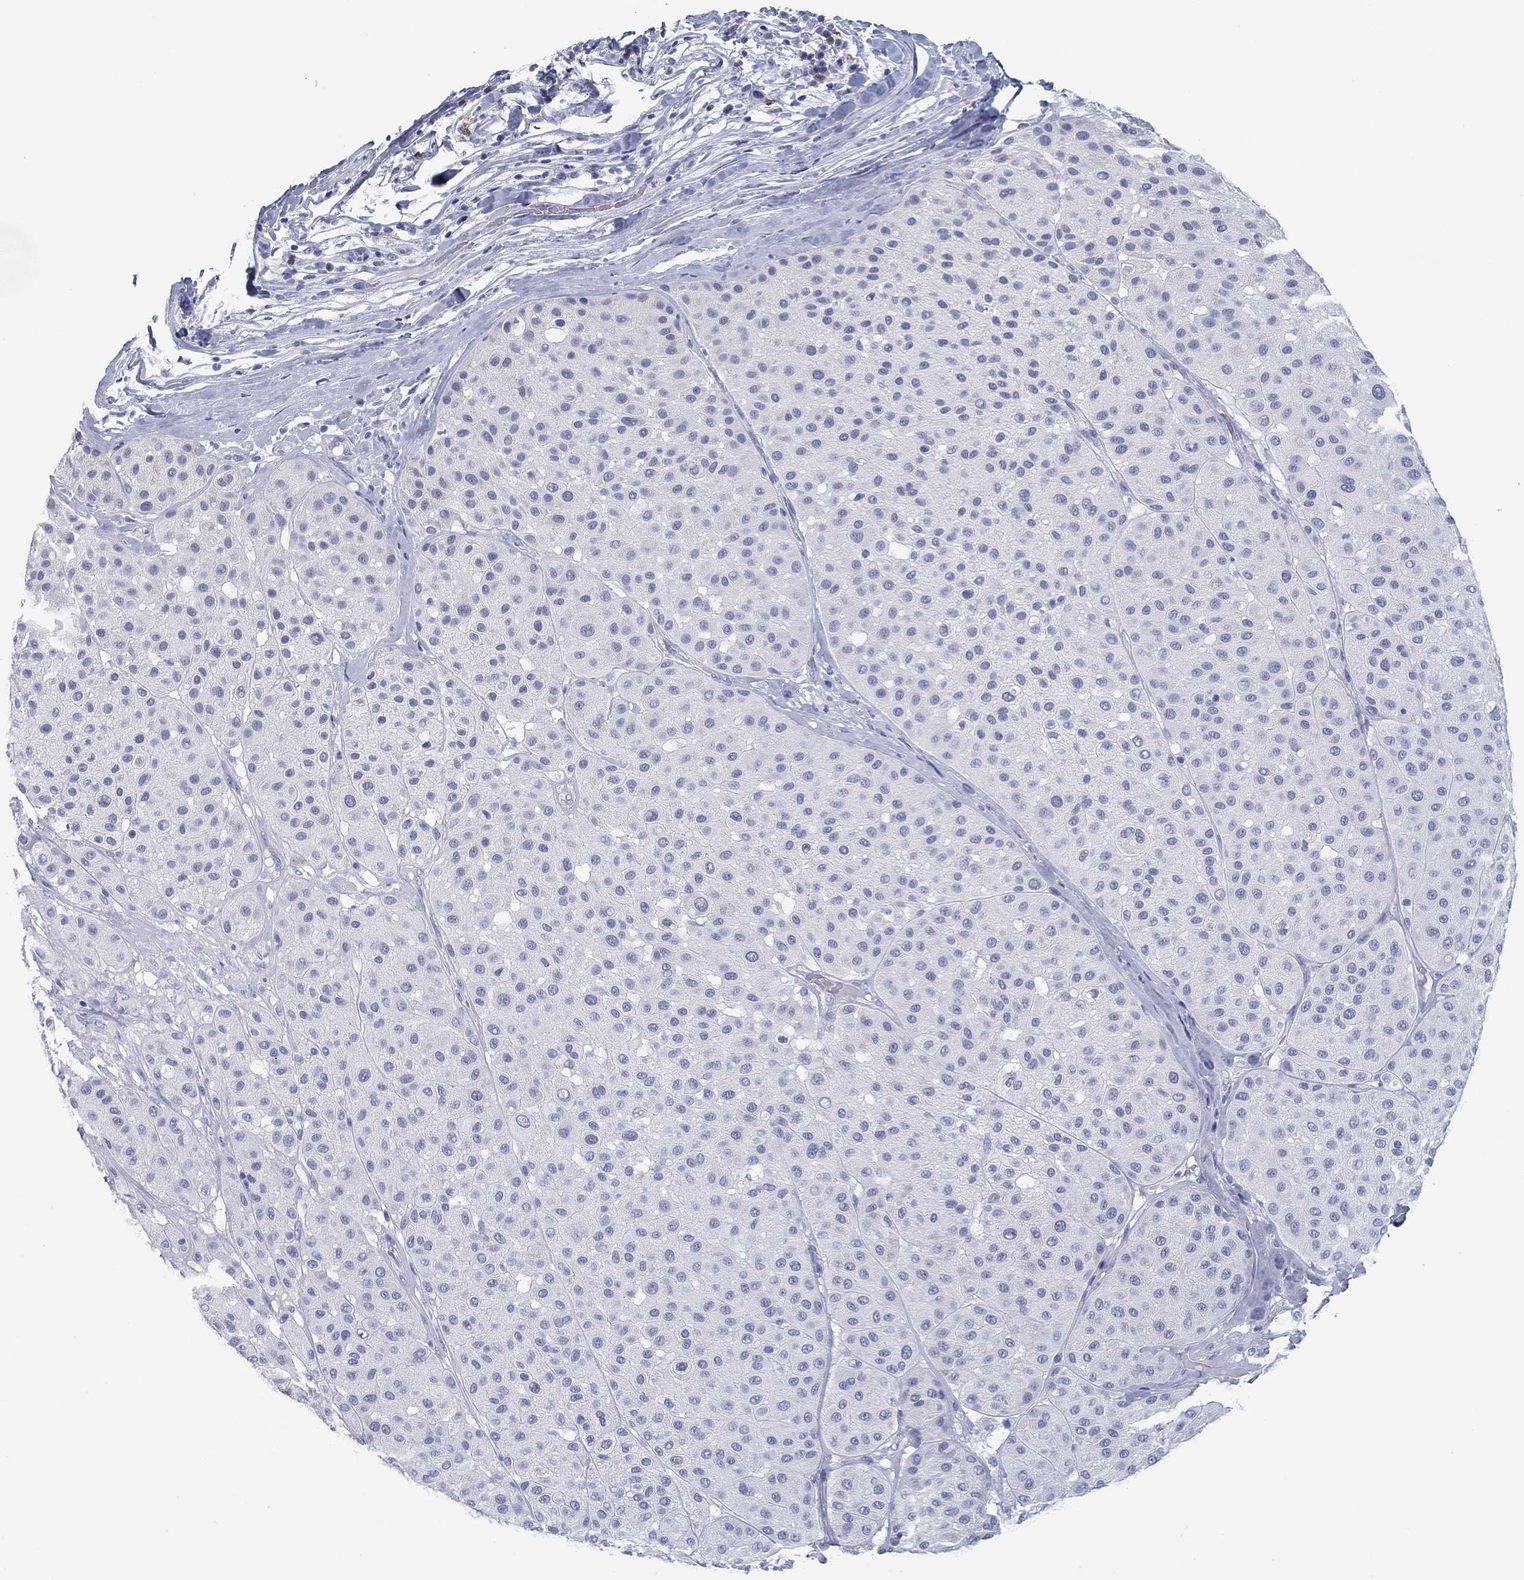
{"staining": {"intensity": "negative", "quantity": "none", "location": "none"}, "tissue": "melanoma", "cell_type": "Tumor cells", "image_type": "cancer", "snomed": [{"axis": "morphology", "description": "Malignant melanoma, Metastatic site"}, {"axis": "topography", "description": "Smooth muscle"}], "caption": "This is a photomicrograph of immunohistochemistry (IHC) staining of malignant melanoma (metastatic site), which shows no expression in tumor cells. The staining is performed using DAB brown chromogen with nuclei counter-stained in using hematoxylin.", "gene": "CD79B", "patient": {"sex": "male", "age": 41}}